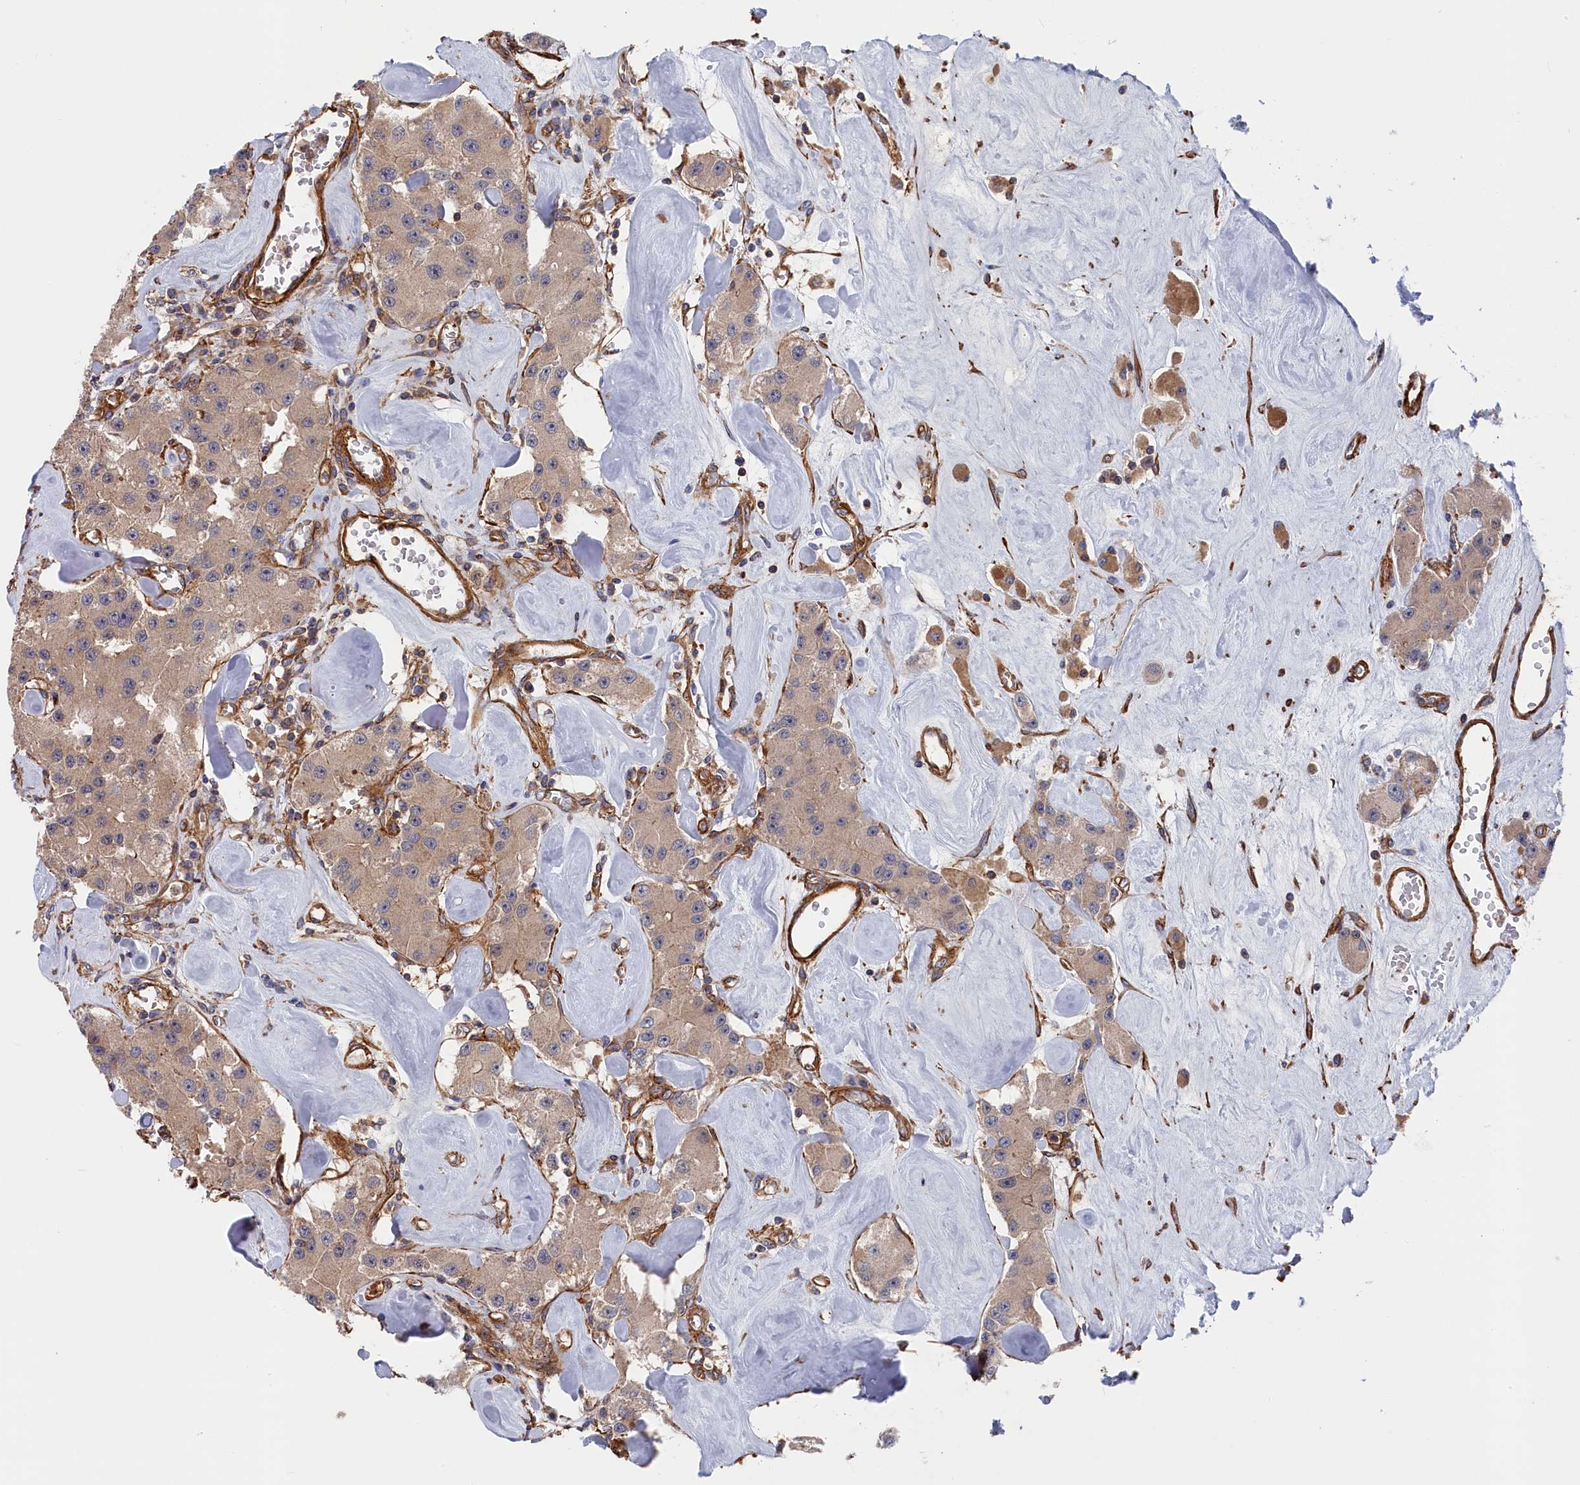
{"staining": {"intensity": "weak", "quantity": ">75%", "location": "cytoplasmic/membranous"}, "tissue": "carcinoid", "cell_type": "Tumor cells", "image_type": "cancer", "snomed": [{"axis": "morphology", "description": "Carcinoid, malignant, NOS"}, {"axis": "topography", "description": "Pancreas"}], "caption": "Carcinoid stained with a protein marker demonstrates weak staining in tumor cells.", "gene": "LDHD", "patient": {"sex": "male", "age": 41}}